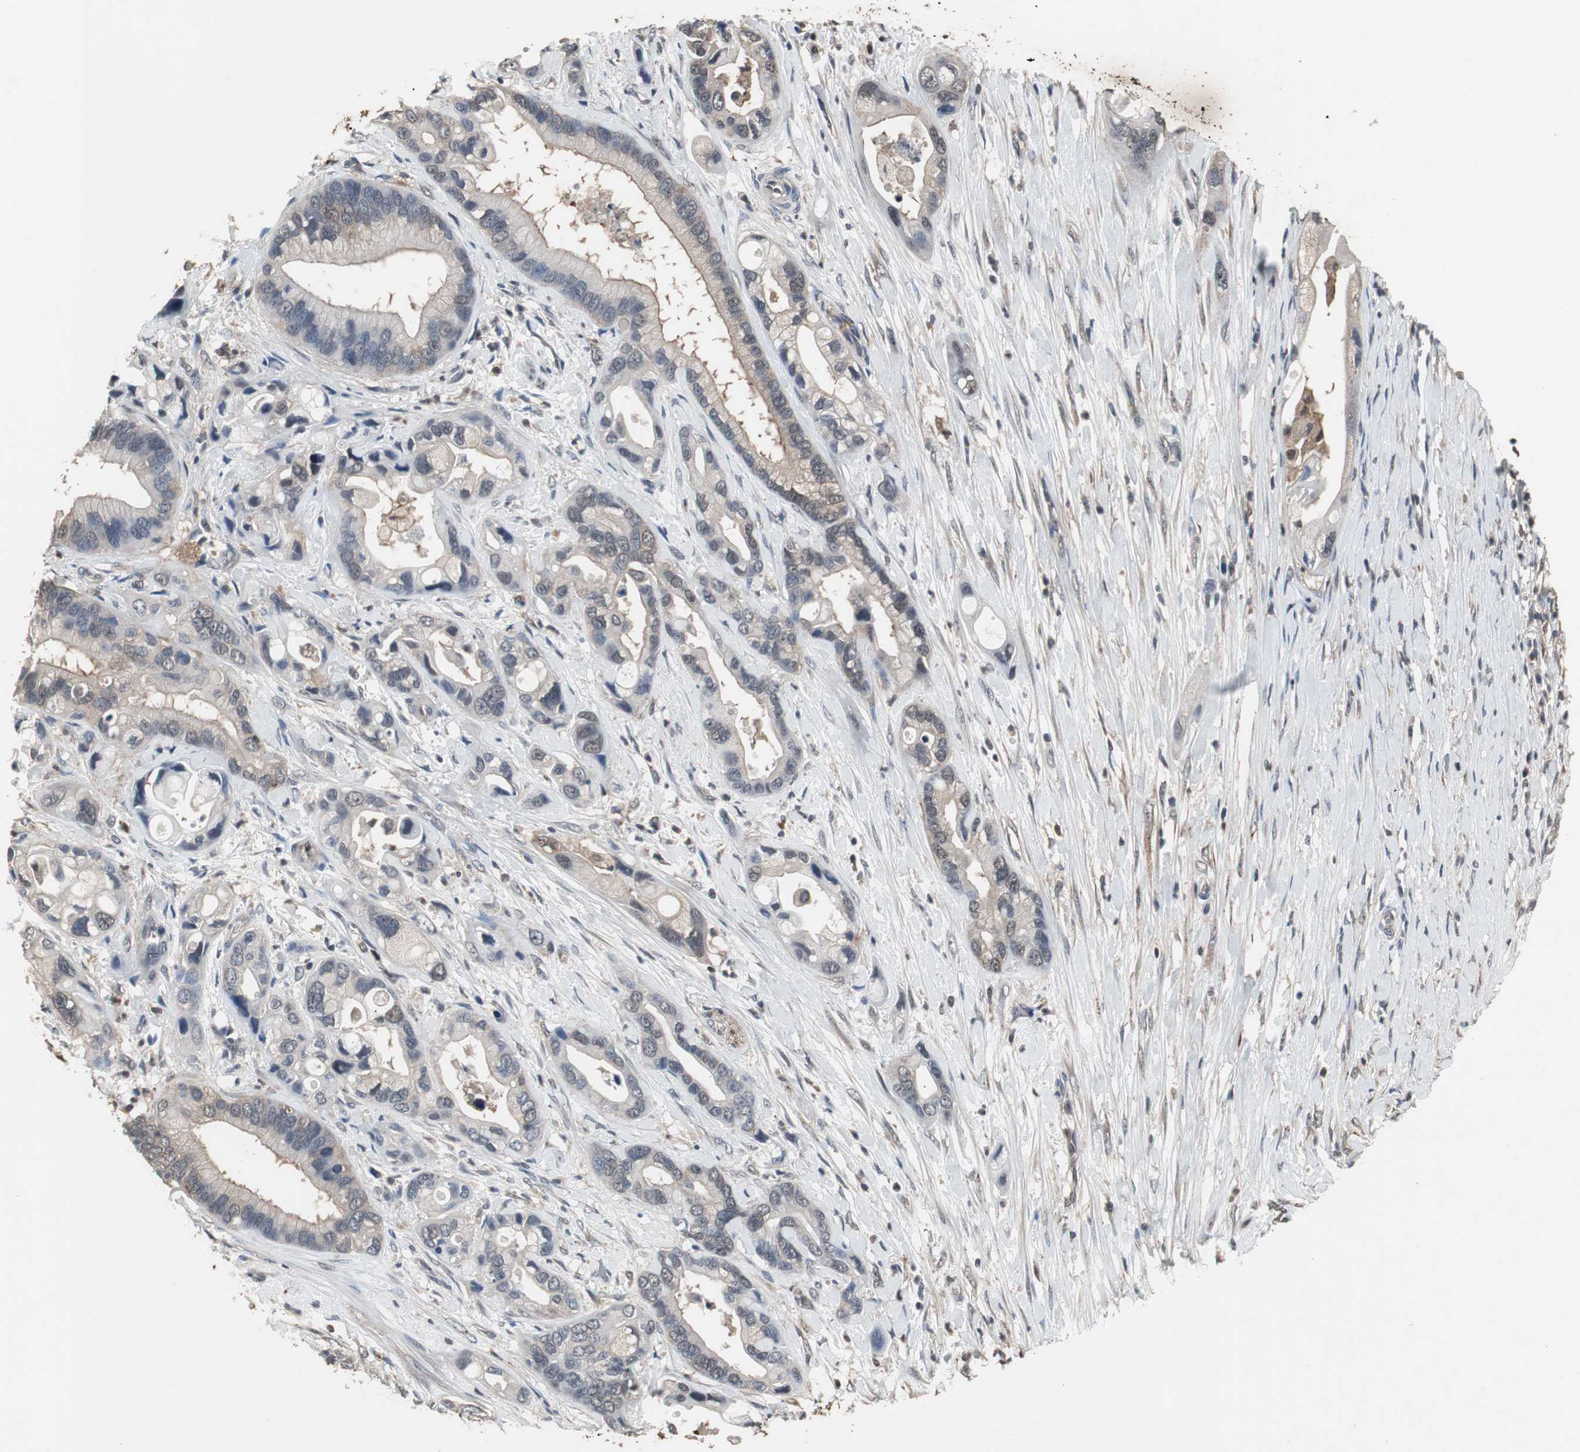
{"staining": {"intensity": "weak", "quantity": "<25%", "location": "cytoplasmic/membranous"}, "tissue": "pancreatic cancer", "cell_type": "Tumor cells", "image_type": "cancer", "snomed": [{"axis": "morphology", "description": "Adenocarcinoma, NOS"}, {"axis": "topography", "description": "Pancreas"}], "caption": "Tumor cells are negative for brown protein staining in adenocarcinoma (pancreatic).", "gene": "ZSCAN22", "patient": {"sex": "female", "age": 77}}